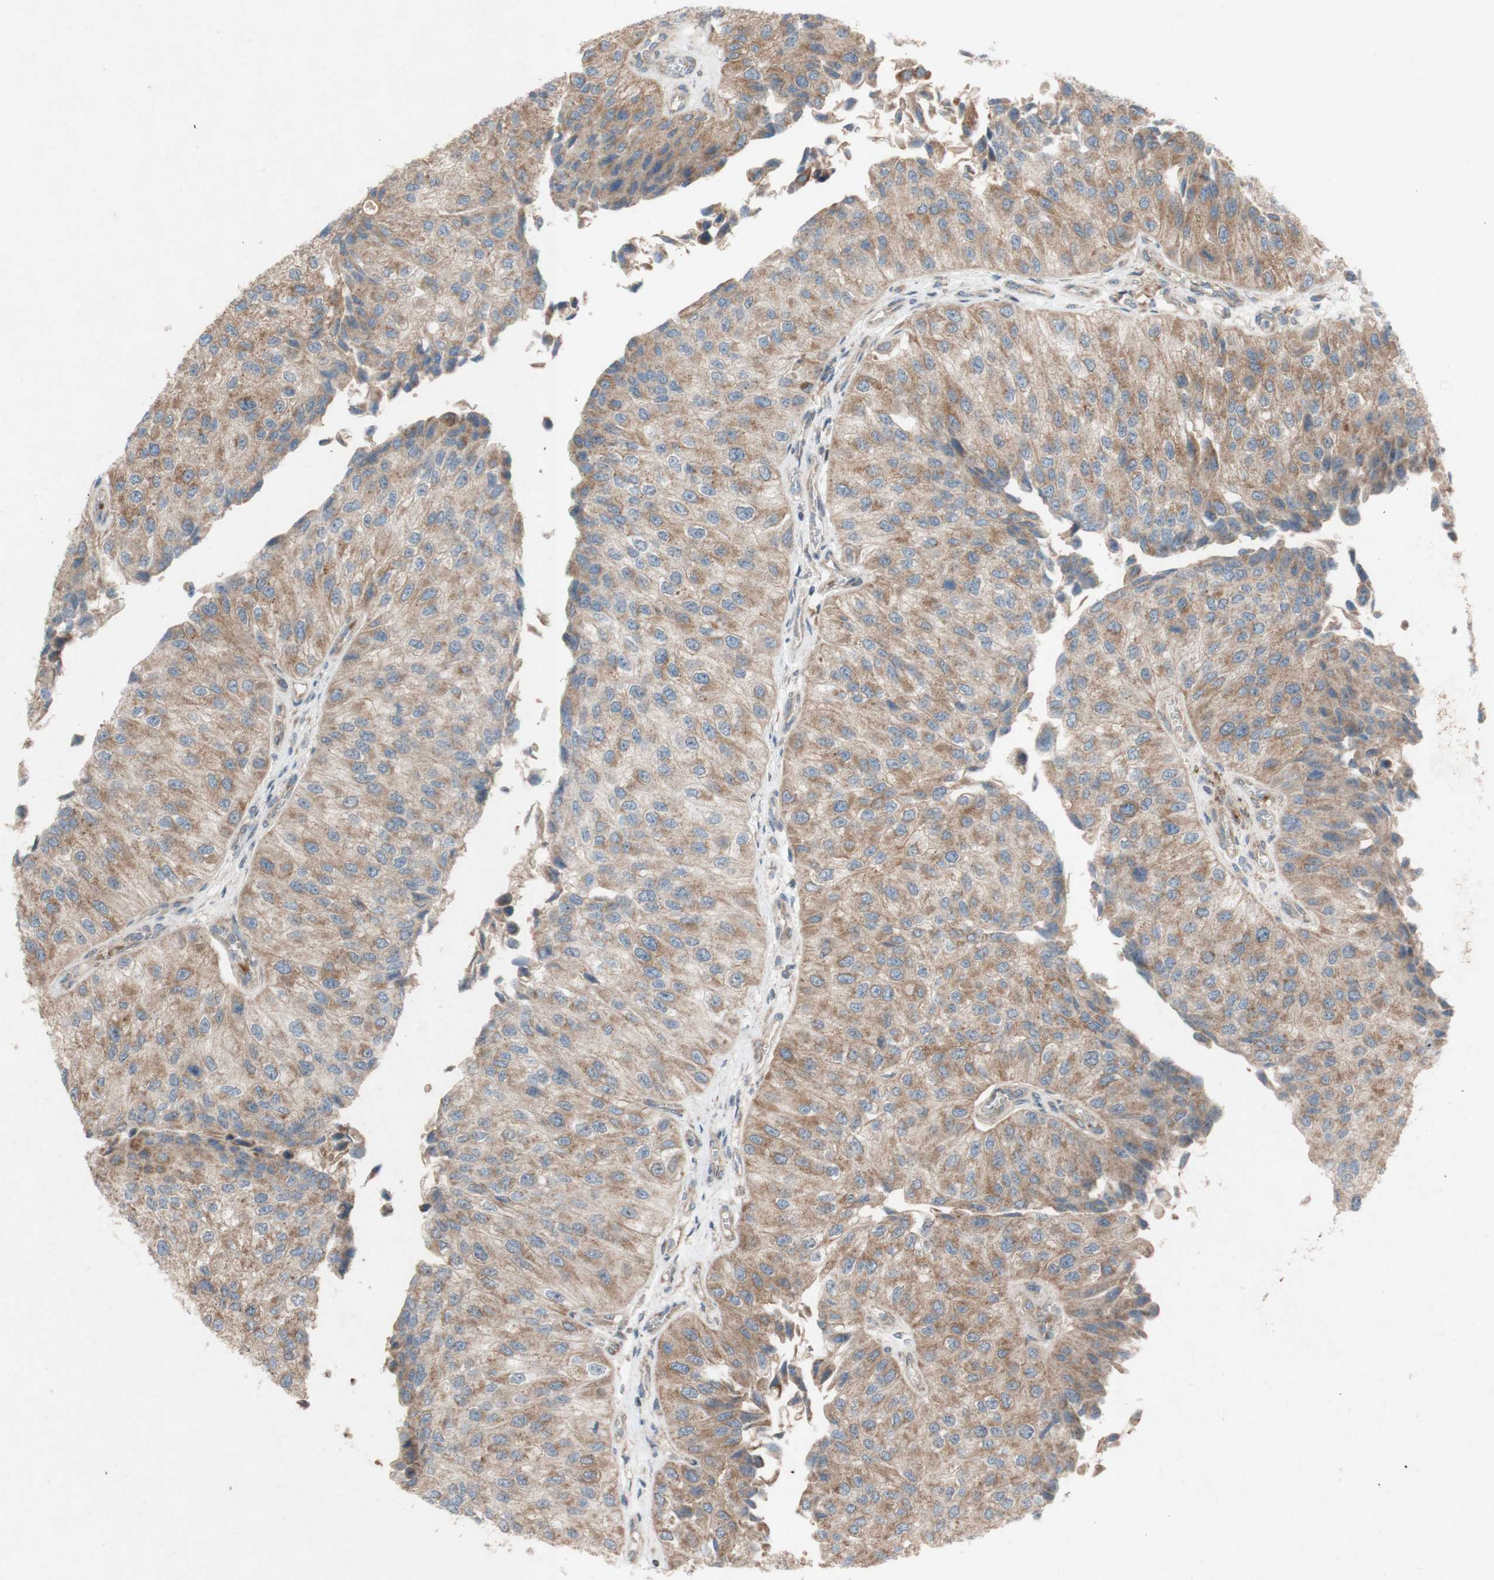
{"staining": {"intensity": "moderate", "quantity": ">75%", "location": "cytoplasmic/membranous"}, "tissue": "urothelial cancer", "cell_type": "Tumor cells", "image_type": "cancer", "snomed": [{"axis": "morphology", "description": "Urothelial carcinoma, High grade"}, {"axis": "topography", "description": "Kidney"}, {"axis": "topography", "description": "Urinary bladder"}], "caption": "This photomicrograph reveals immunohistochemistry (IHC) staining of high-grade urothelial carcinoma, with medium moderate cytoplasmic/membranous staining in approximately >75% of tumor cells.", "gene": "TST", "patient": {"sex": "male", "age": 77}}